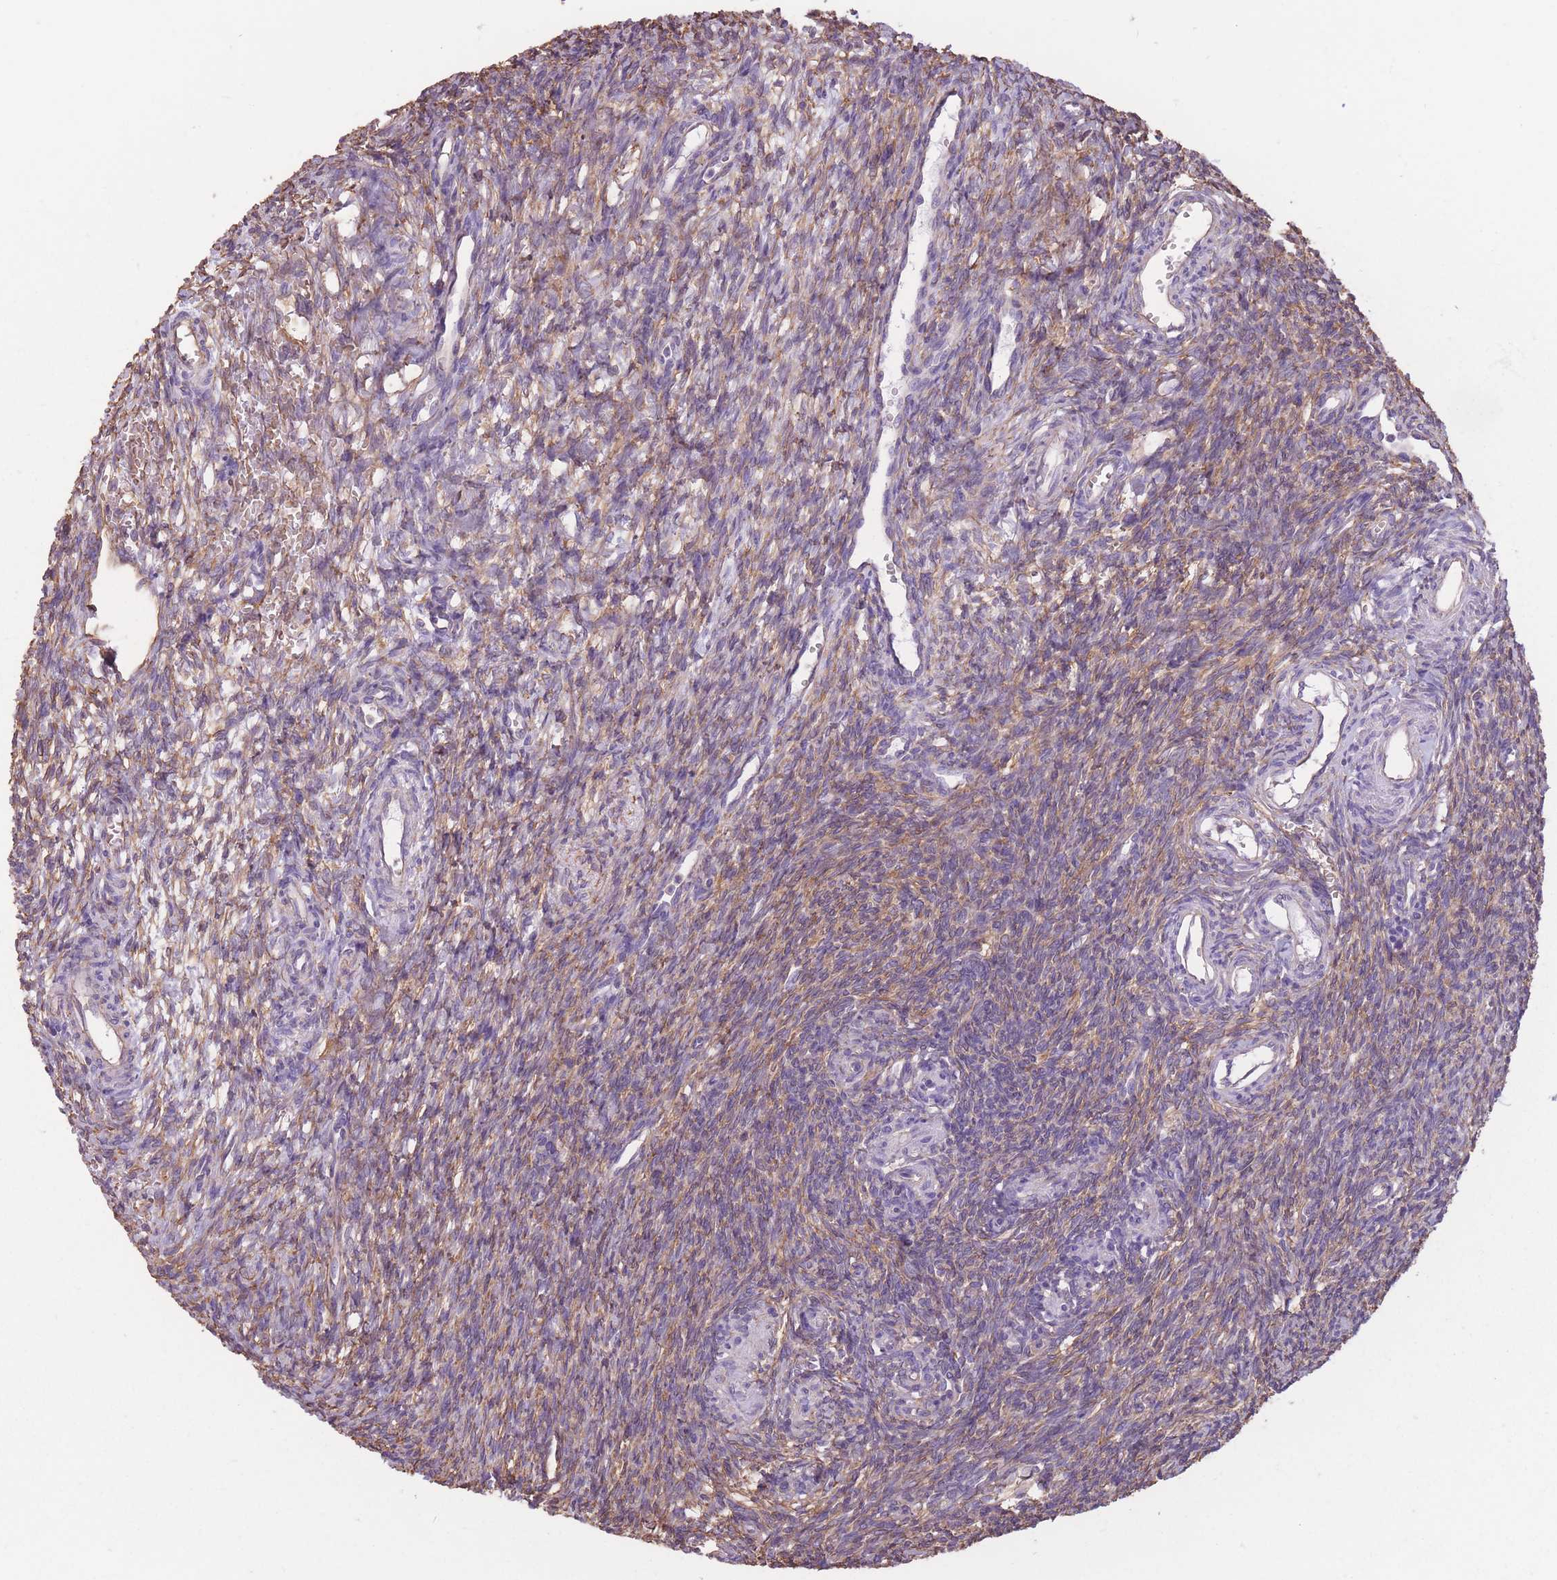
{"staining": {"intensity": "moderate", "quantity": "<25%", "location": "cytoplasmic/membranous"}, "tissue": "ovary", "cell_type": "Ovarian stroma cells", "image_type": "normal", "snomed": [{"axis": "morphology", "description": "Normal tissue, NOS"}, {"axis": "topography", "description": "Ovary"}], "caption": "Normal ovary reveals moderate cytoplasmic/membranous positivity in approximately <25% of ovarian stroma cells.", "gene": "ADD1", "patient": {"sex": "female", "age": 39}}